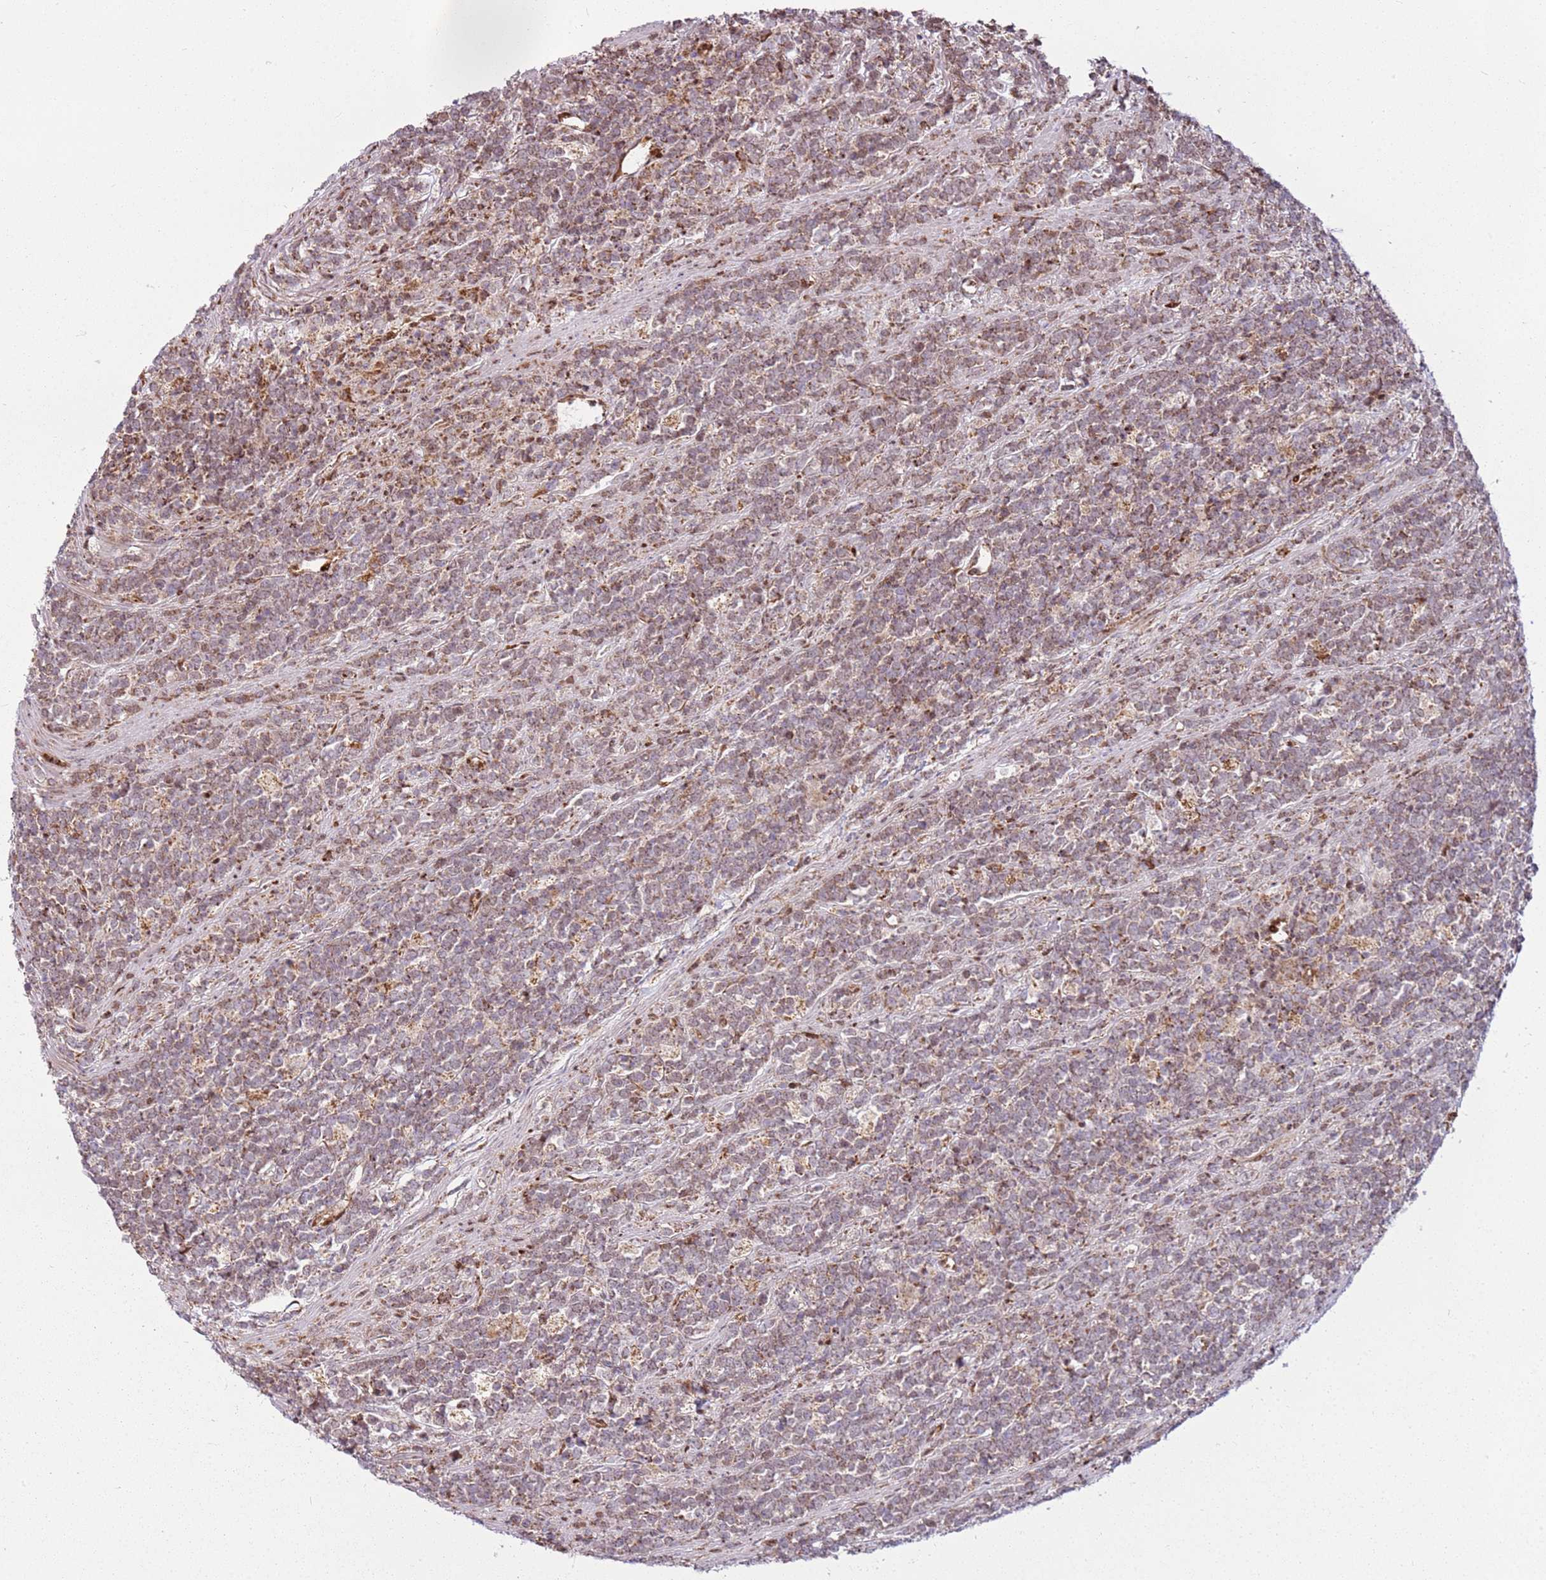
{"staining": {"intensity": "weak", "quantity": ">75%", "location": "cytoplasmic/membranous,nuclear"}, "tissue": "lymphoma", "cell_type": "Tumor cells", "image_type": "cancer", "snomed": [{"axis": "morphology", "description": "Malignant lymphoma, non-Hodgkin's type, High grade"}, {"axis": "topography", "description": "Small intestine"}, {"axis": "topography", "description": "Colon"}], "caption": "About >75% of tumor cells in human lymphoma reveal weak cytoplasmic/membranous and nuclear protein staining as visualized by brown immunohistochemical staining.", "gene": "PCTP", "patient": {"sex": "male", "age": 8}}